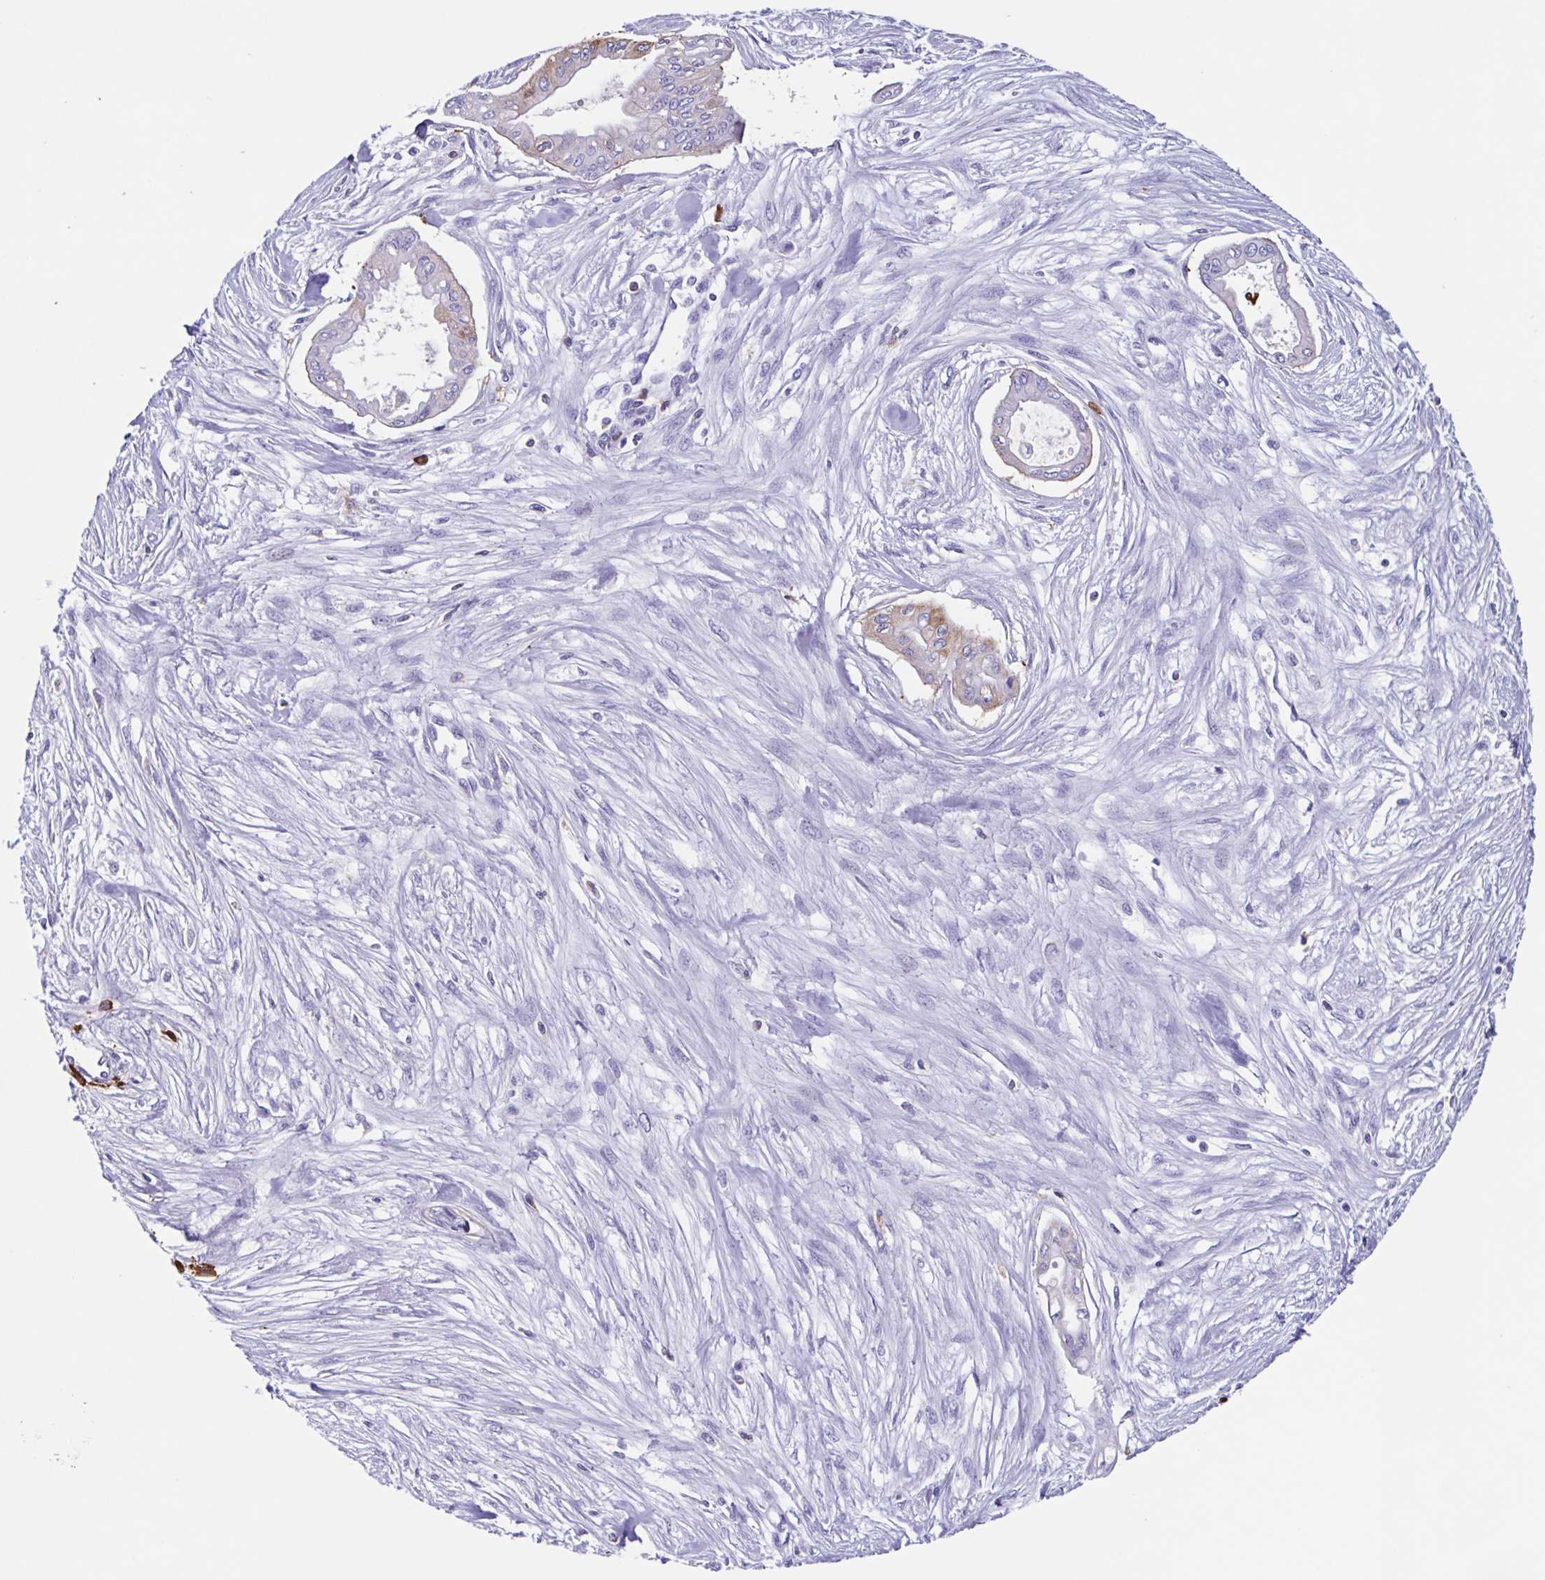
{"staining": {"intensity": "moderate", "quantity": "25%-75%", "location": "cytoplasmic/membranous"}, "tissue": "pancreatic cancer", "cell_type": "Tumor cells", "image_type": "cancer", "snomed": [{"axis": "morphology", "description": "Adenocarcinoma, NOS"}, {"axis": "topography", "description": "Pancreas"}], "caption": "Immunohistochemical staining of human pancreatic adenocarcinoma demonstrates medium levels of moderate cytoplasmic/membranous positivity in approximately 25%-75% of tumor cells. (DAB IHC with brightfield microscopy, high magnification).", "gene": "TPD52", "patient": {"sex": "female", "age": 68}}